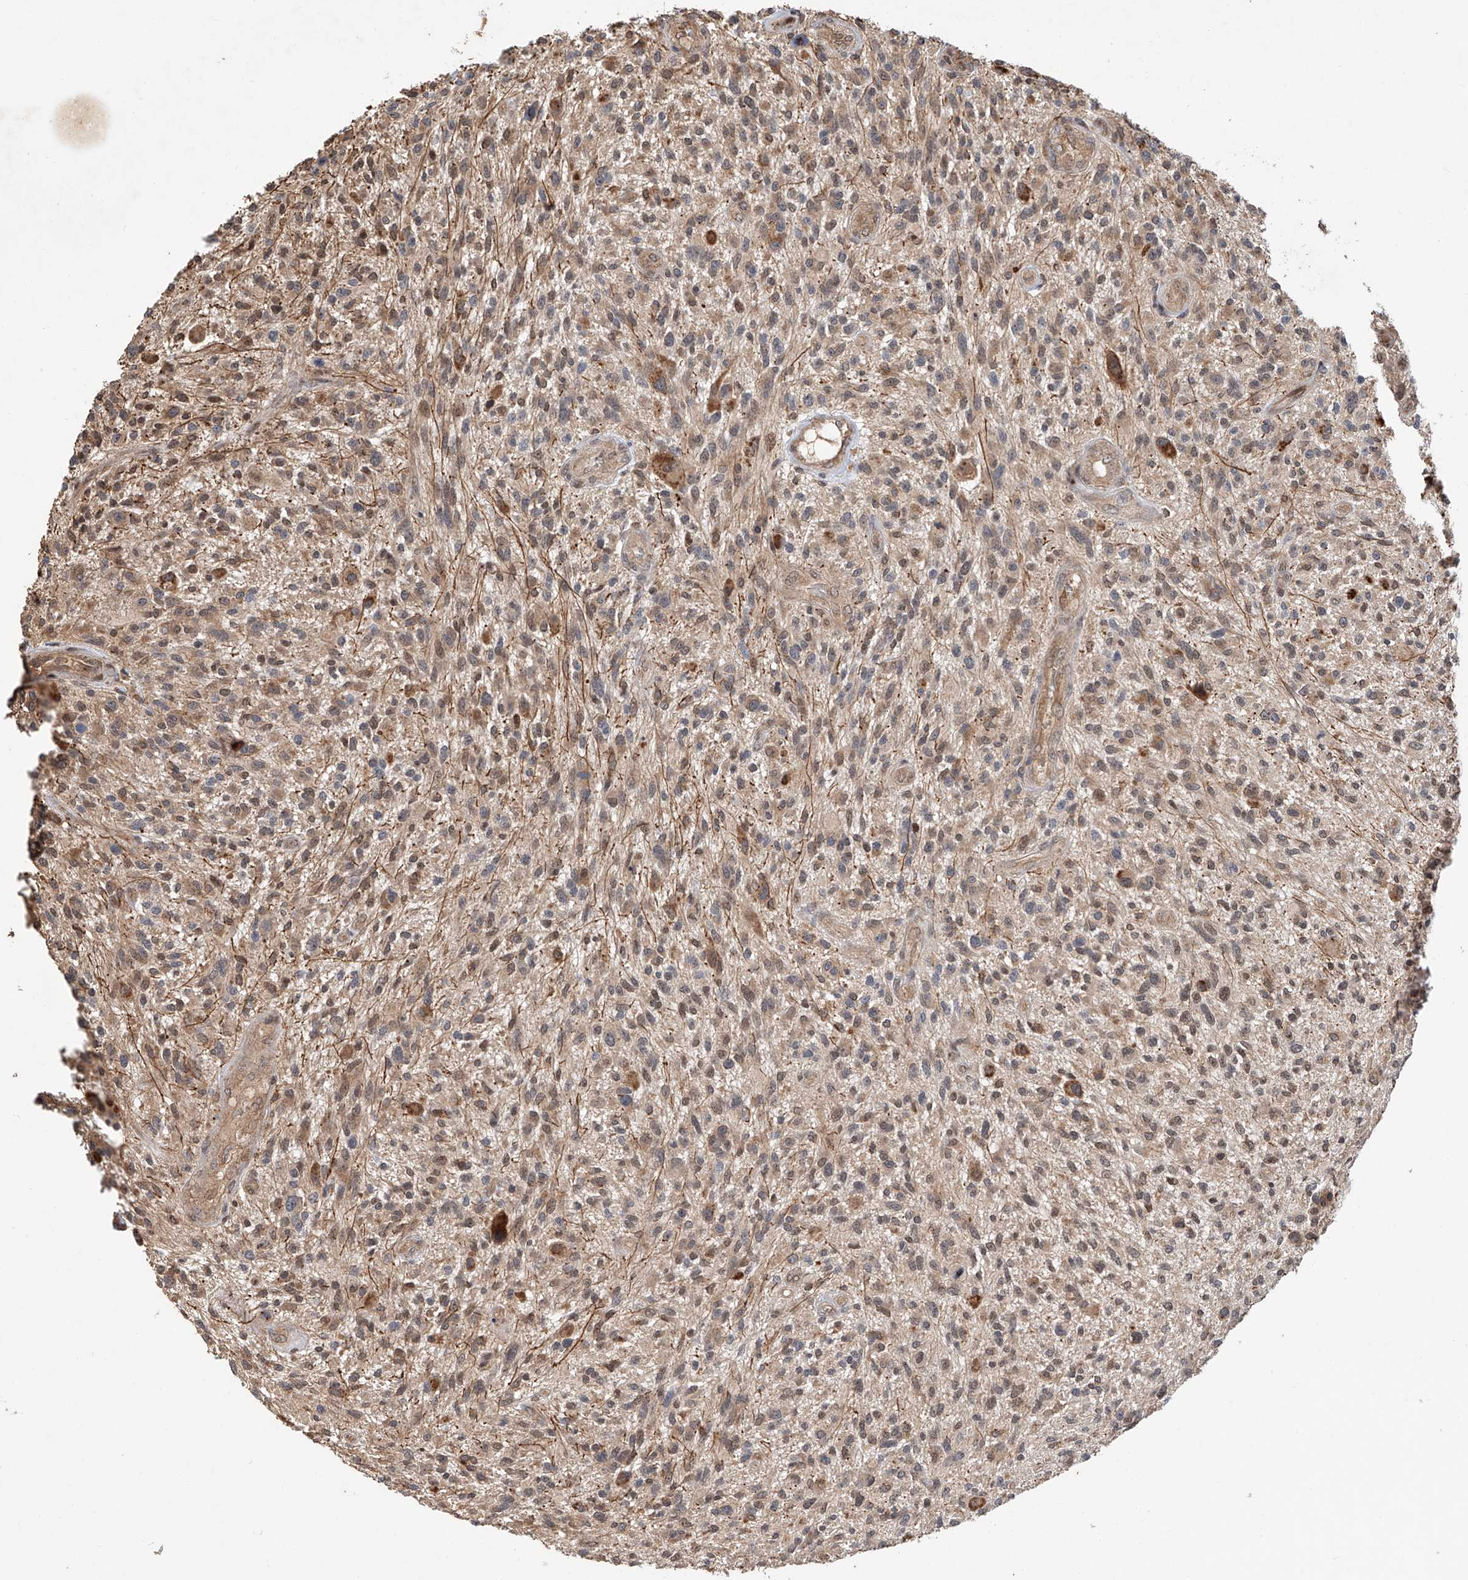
{"staining": {"intensity": "moderate", "quantity": "25%-75%", "location": "cytoplasmic/membranous,nuclear"}, "tissue": "glioma", "cell_type": "Tumor cells", "image_type": "cancer", "snomed": [{"axis": "morphology", "description": "Glioma, malignant, High grade"}, {"axis": "topography", "description": "Brain"}], "caption": "Protein expression analysis of human malignant glioma (high-grade) reveals moderate cytoplasmic/membranous and nuclear expression in approximately 25%-75% of tumor cells.", "gene": "RILPL2", "patient": {"sex": "male", "age": 47}}